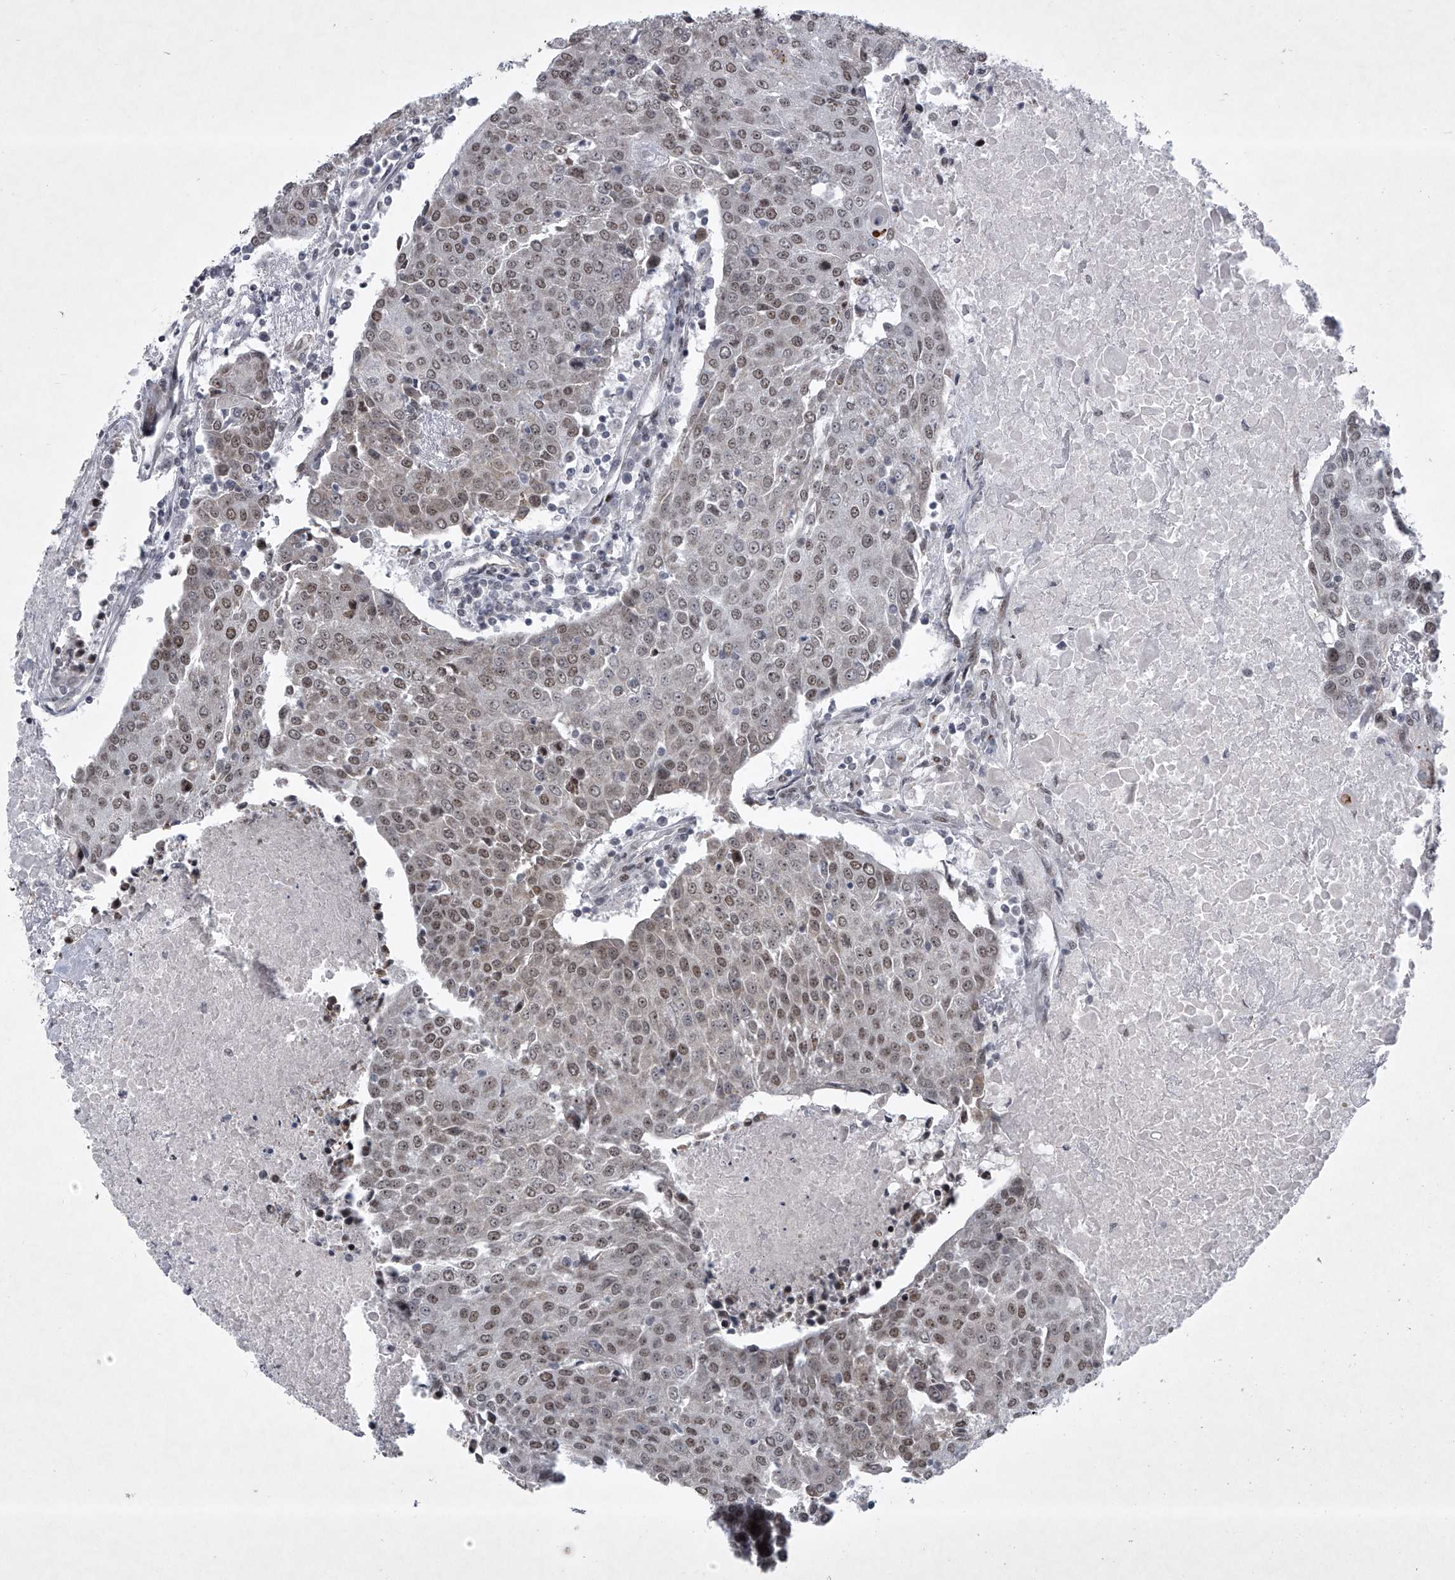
{"staining": {"intensity": "moderate", "quantity": "25%-75%", "location": "nuclear"}, "tissue": "urothelial cancer", "cell_type": "Tumor cells", "image_type": "cancer", "snomed": [{"axis": "morphology", "description": "Urothelial carcinoma, High grade"}, {"axis": "topography", "description": "Urinary bladder"}], "caption": "A photomicrograph showing moderate nuclear positivity in about 25%-75% of tumor cells in urothelial cancer, as visualized by brown immunohistochemical staining.", "gene": "MLLT1", "patient": {"sex": "female", "age": 85}}